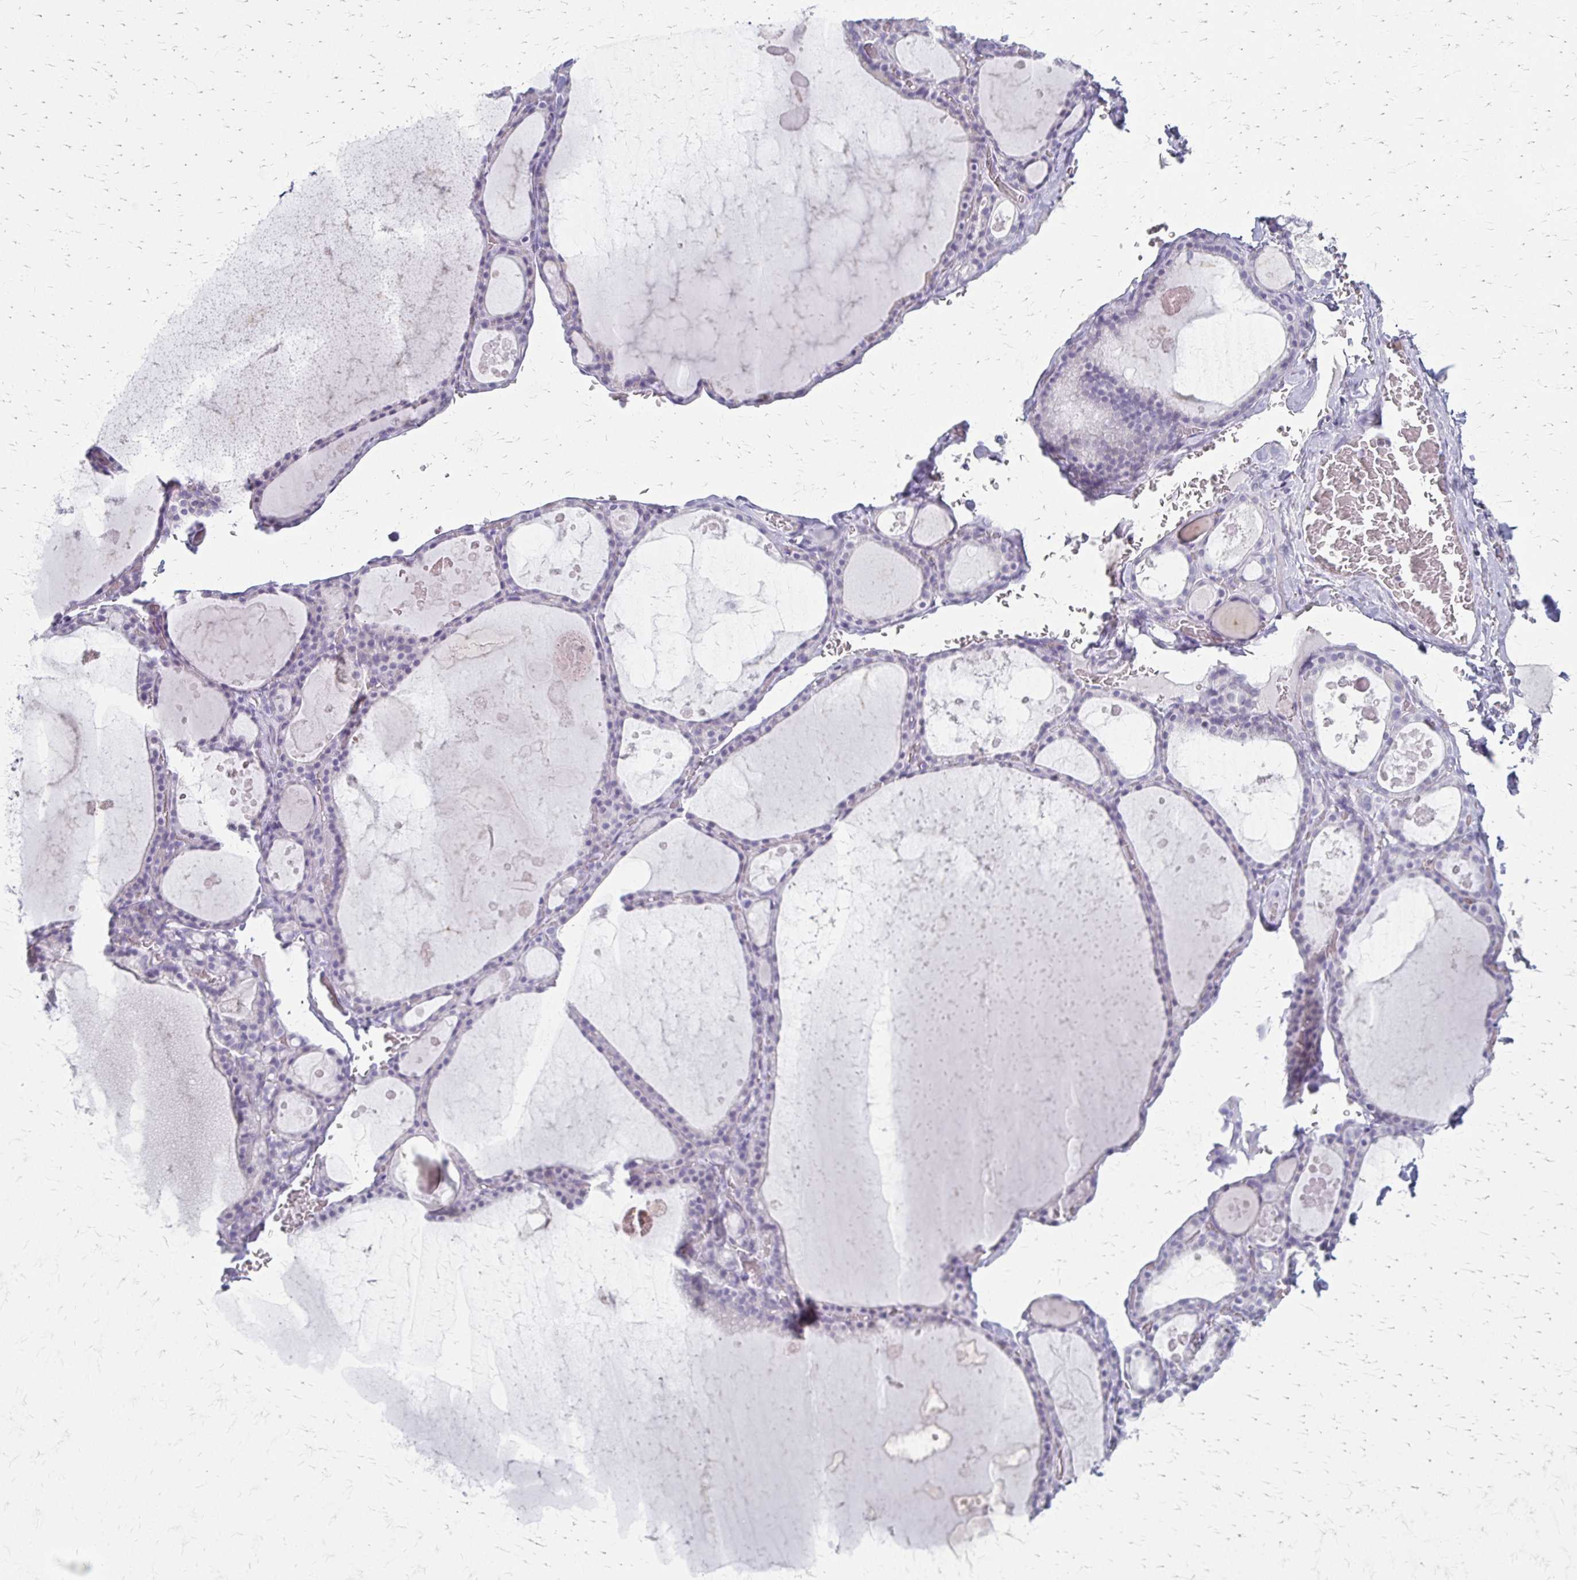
{"staining": {"intensity": "negative", "quantity": "none", "location": "none"}, "tissue": "thyroid gland", "cell_type": "Glandular cells", "image_type": "normal", "snomed": [{"axis": "morphology", "description": "Normal tissue, NOS"}, {"axis": "topography", "description": "Thyroid gland"}], "caption": "High power microscopy photomicrograph of an IHC image of normal thyroid gland, revealing no significant staining in glandular cells. (Brightfield microscopy of DAB immunohistochemistry at high magnification).", "gene": "ACP5", "patient": {"sex": "male", "age": 56}}